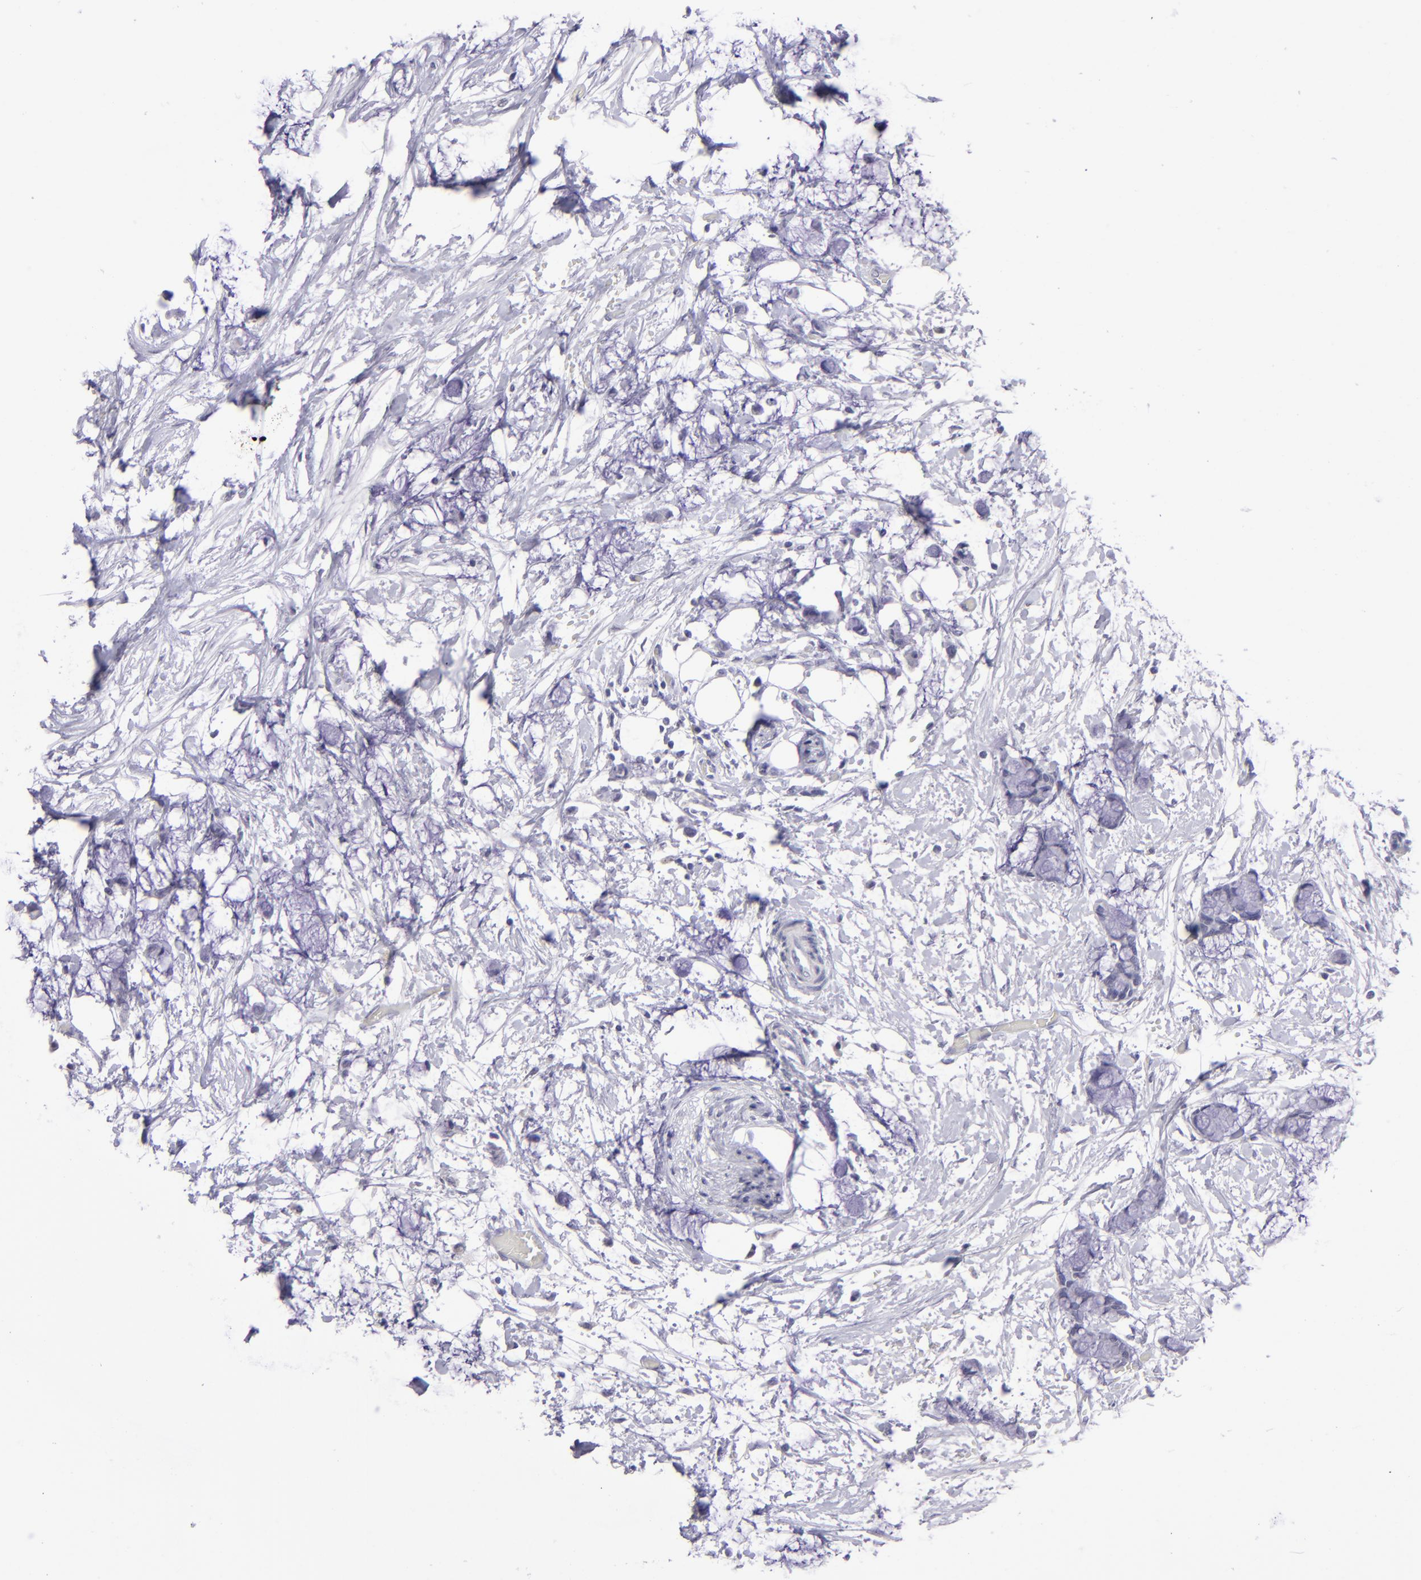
{"staining": {"intensity": "negative", "quantity": "none", "location": "none"}, "tissue": "colorectal cancer", "cell_type": "Tumor cells", "image_type": "cancer", "snomed": [{"axis": "morphology", "description": "Normal tissue, NOS"}, {"axis": "morphology", "description": "Adenocarcinoma, NOS"}, {"axis": "topography", "description": "Colon"}, {"axis": "topography", "description": "Peripheral nerve tissue"}], "caption": "Colorectal cancer (adenocarcinoma) was stained to show a protein in brown. There is no significant expression in tumor cells. Nuclei are stained in blue.", "gene": "POU2F2", "patient": {"sex": "male", "age": 14}}